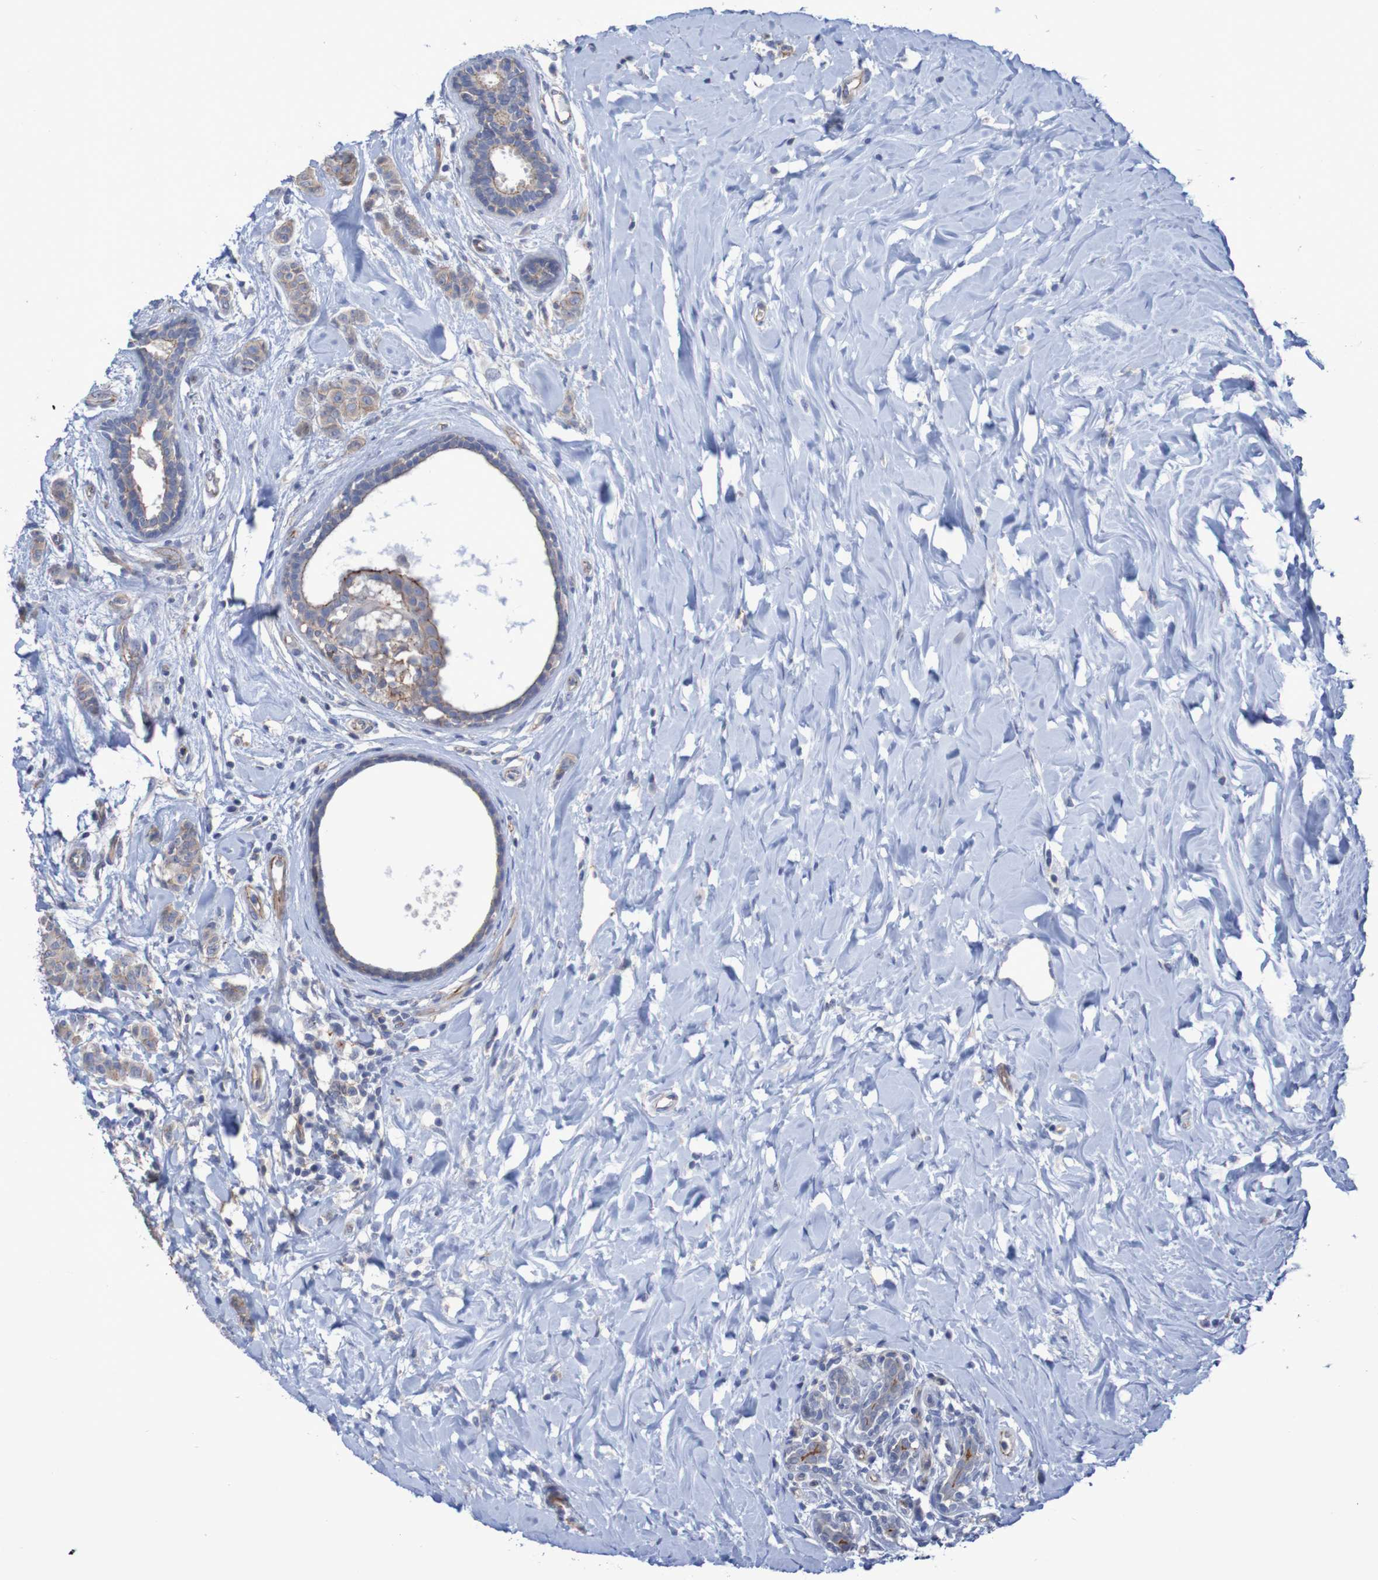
{"staining": {"intensity": "weak", "quantity": "25%-75%", "location": "cytoplasmic/membranous"}, "tissue": "breast cancer", "cell_type": "Tumor cells", "image_type": "cancer", "snomed": [{"axis": "morphology", "description": "Normal tissue, NOS"}, {"axis": "morphology", "description": "Duct carcinoma"}, {"axis": "topography", "description": "Breast"}], "caption": "Breast cancer (invasive ductal carcinoma) stained with a protein marker demonstrates weak staining in tumor cells.", "gene": "NECTIN2", "patient": {"sex": "female", "age": 40}}